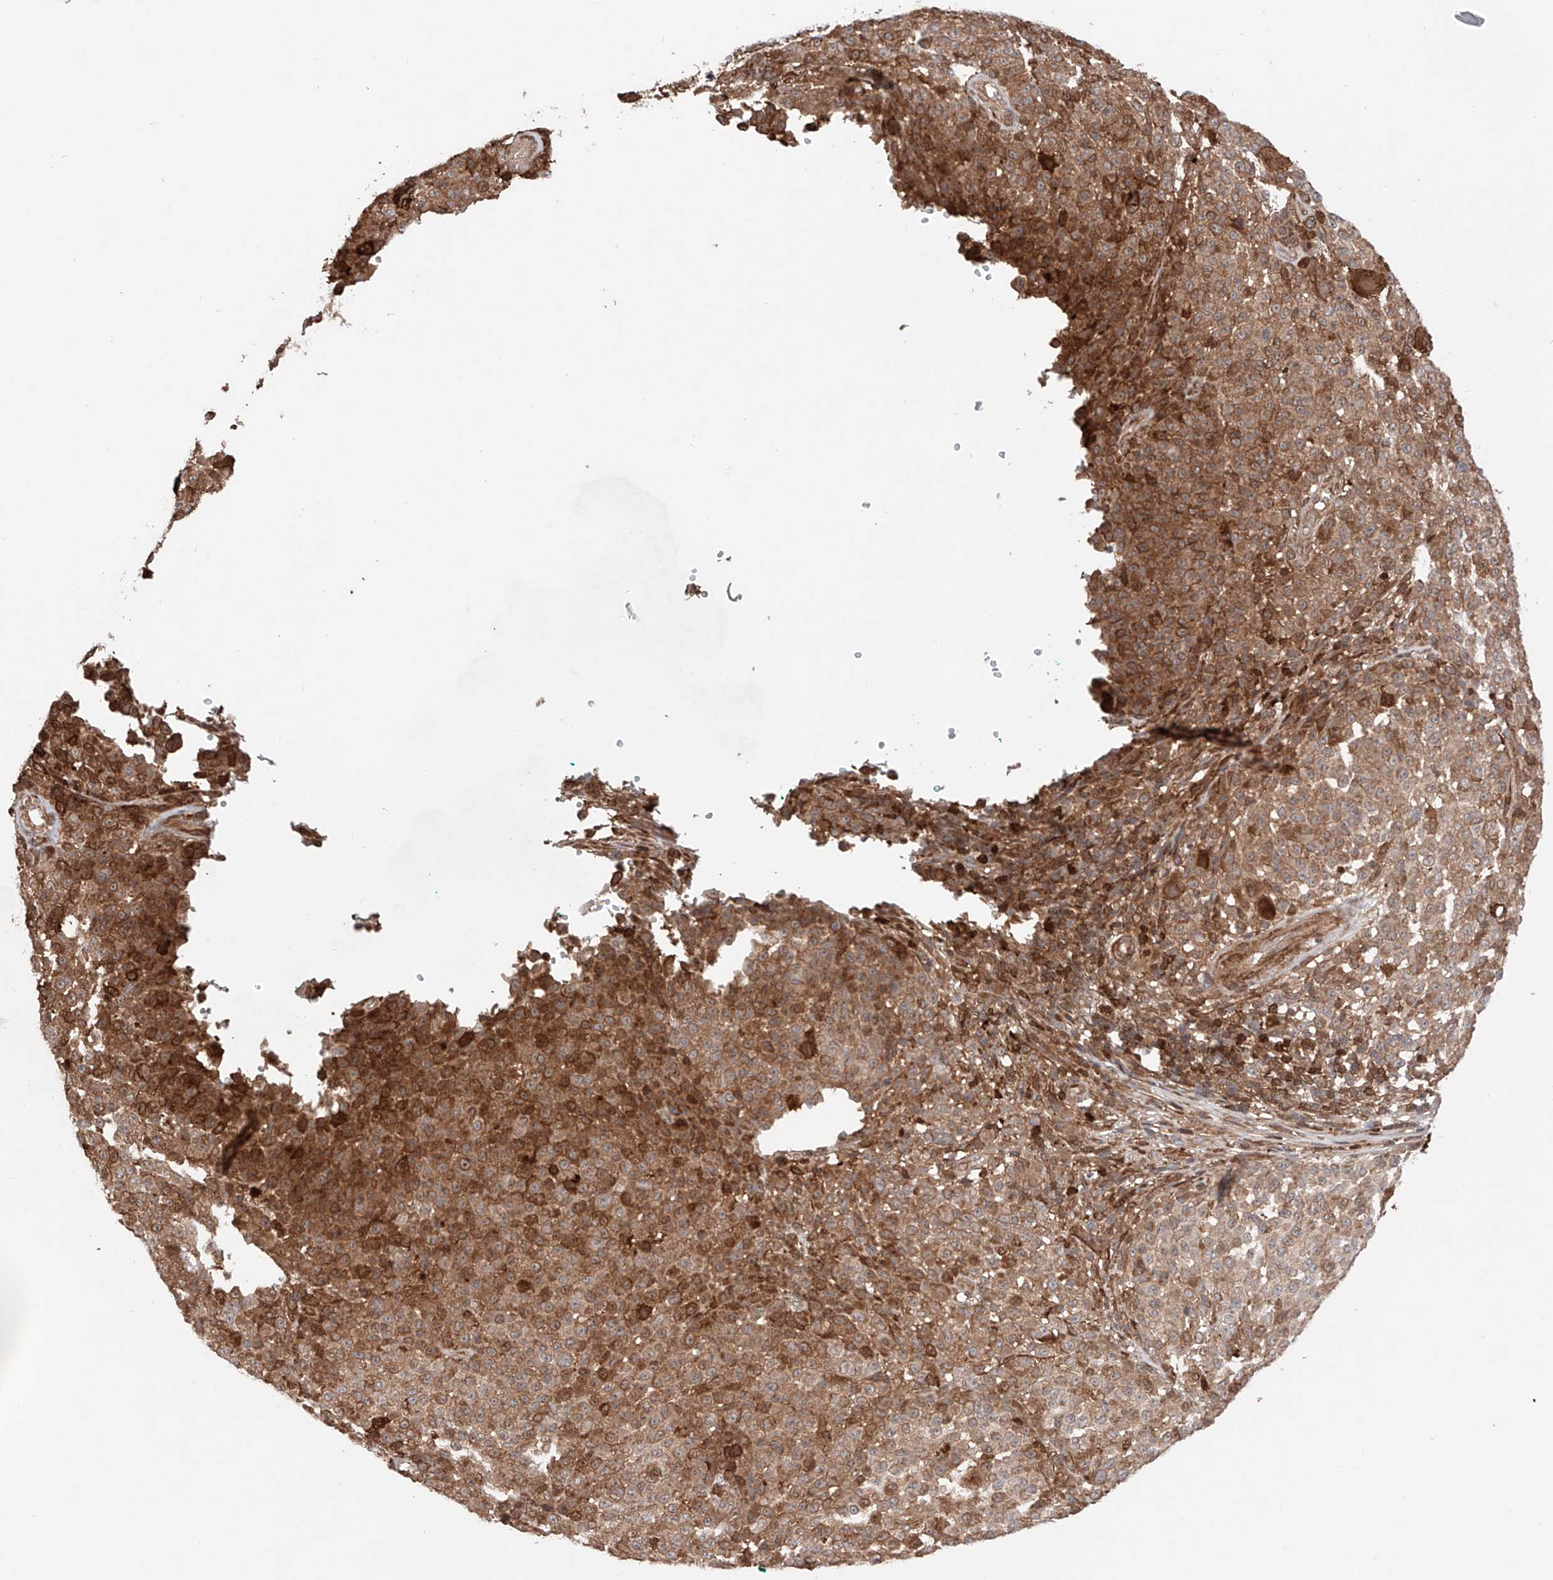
{"staining": {"intensity": "moderate", "quantity": ">75%", "location": "cytoplasmic/membranous"}, "tissue": "melanoma", "cell_type": "Tumor cells", "image_type": "cancer", "snomed": [{"axis": "morphology", "description": "Malignant melanoma, NOS"}, {"axis": "topography", "description": "Skin"}], "caption": "This histopathology image demonstrates immunohistochemistry staining of malignant melanoma, with medium moderate cytoplasmic/membranous positivity in about >75% of tumor cells.", "gene": "IGSF22", "patient": {"sex": "female", "age": 94}}